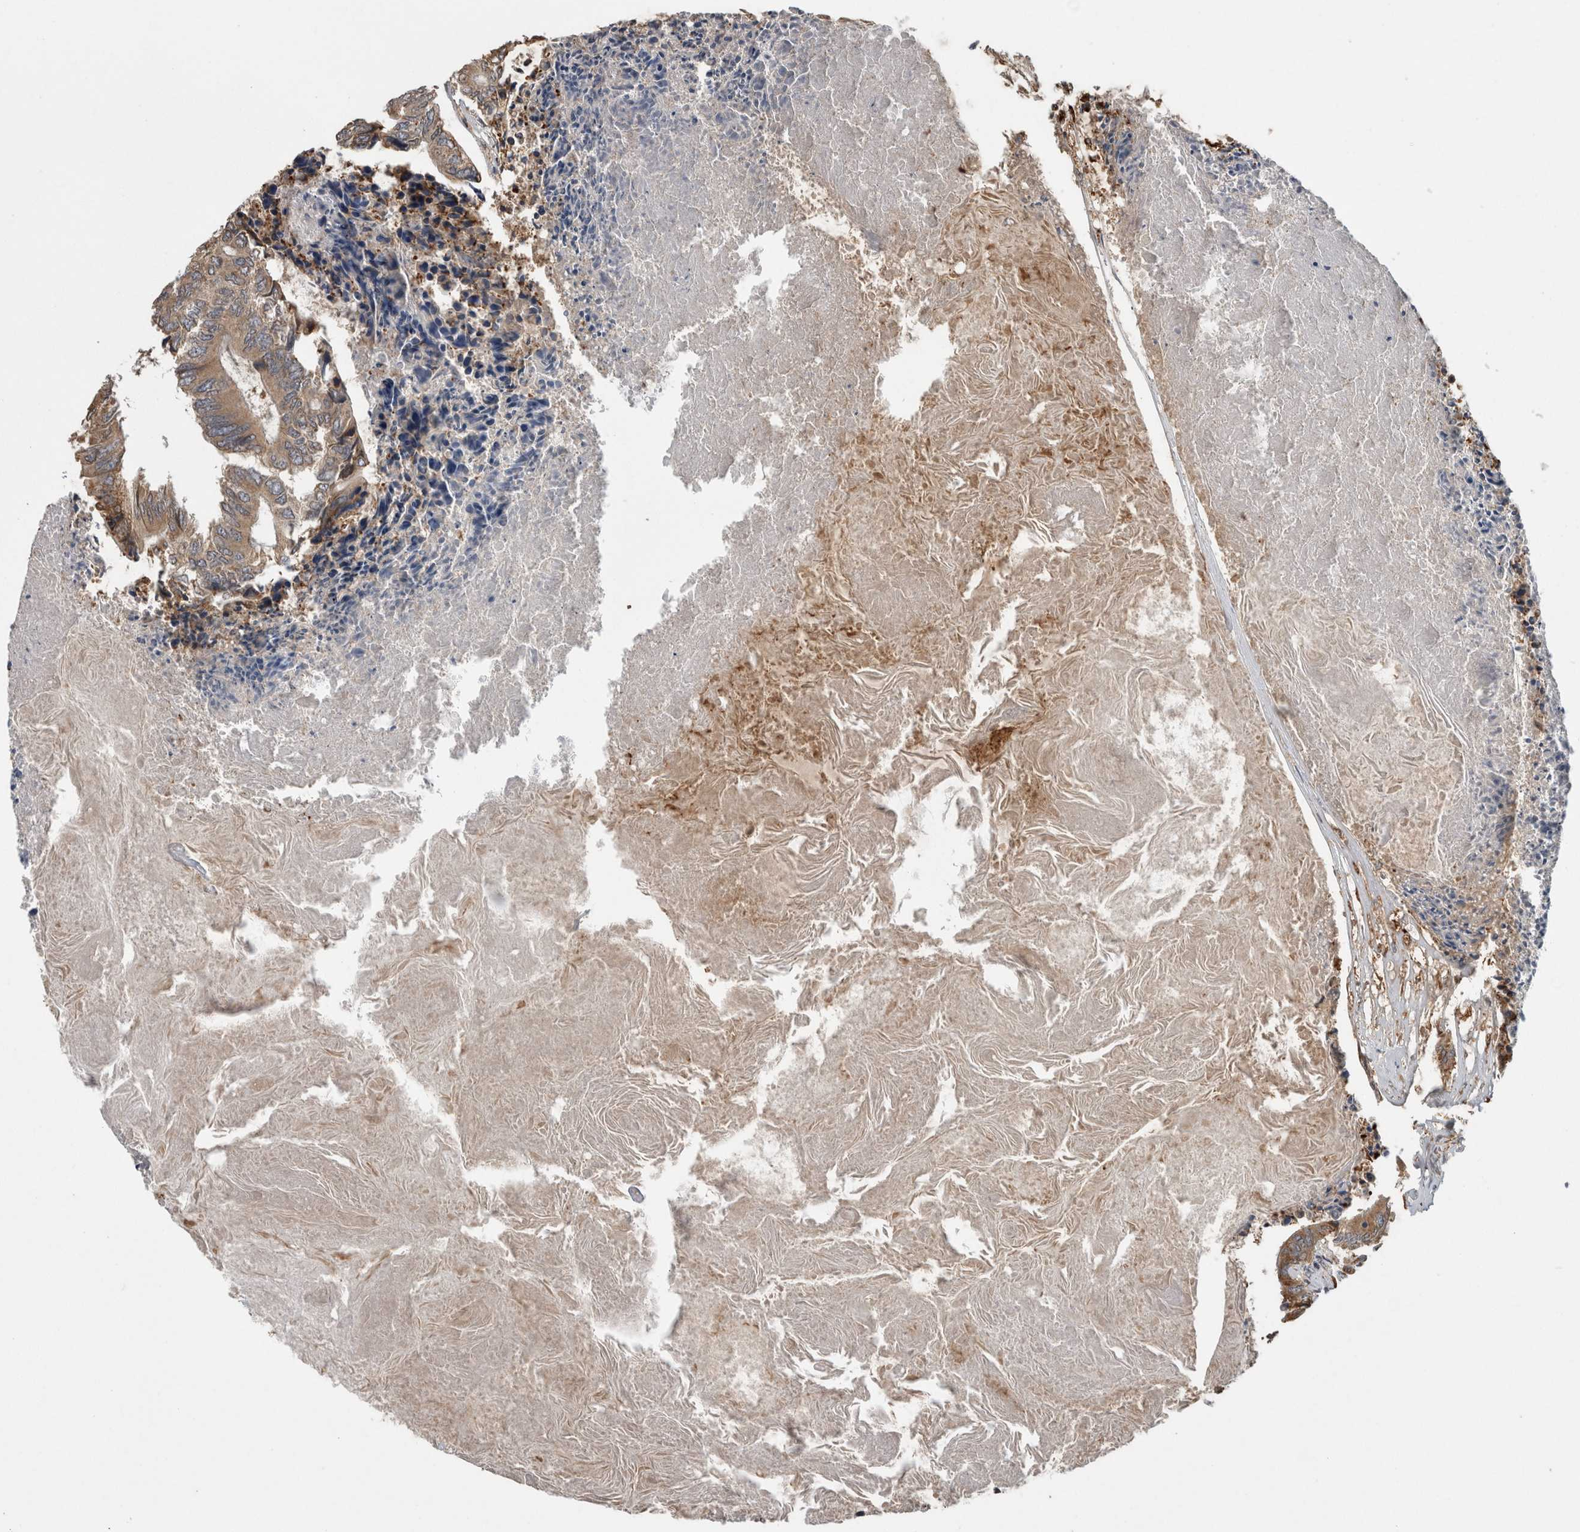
{"staining": {"intensity": "strong", "quantity": ">75%", "location": "cytoplasmic/membranous"}, "tissue": "colorectal cancer", "cell_type": "Tumor cells", "image_type": "cancer", "snomed": [{"axis": "morphology", "description": "Adenocarcinoma, NOS"}, {"axis": "topography", "description": "Rectum"}], "caption": "An immunohistochemistry (IHC) histopathology image of tumor tissue is shown. Protein staining in brown labels strong cytoplasmic/membranous positivity in adenocarcinoma (colorectal) within tumor cells.", "gene": "ADGRL3", "patient": {"sex": "male", "age": 63}}